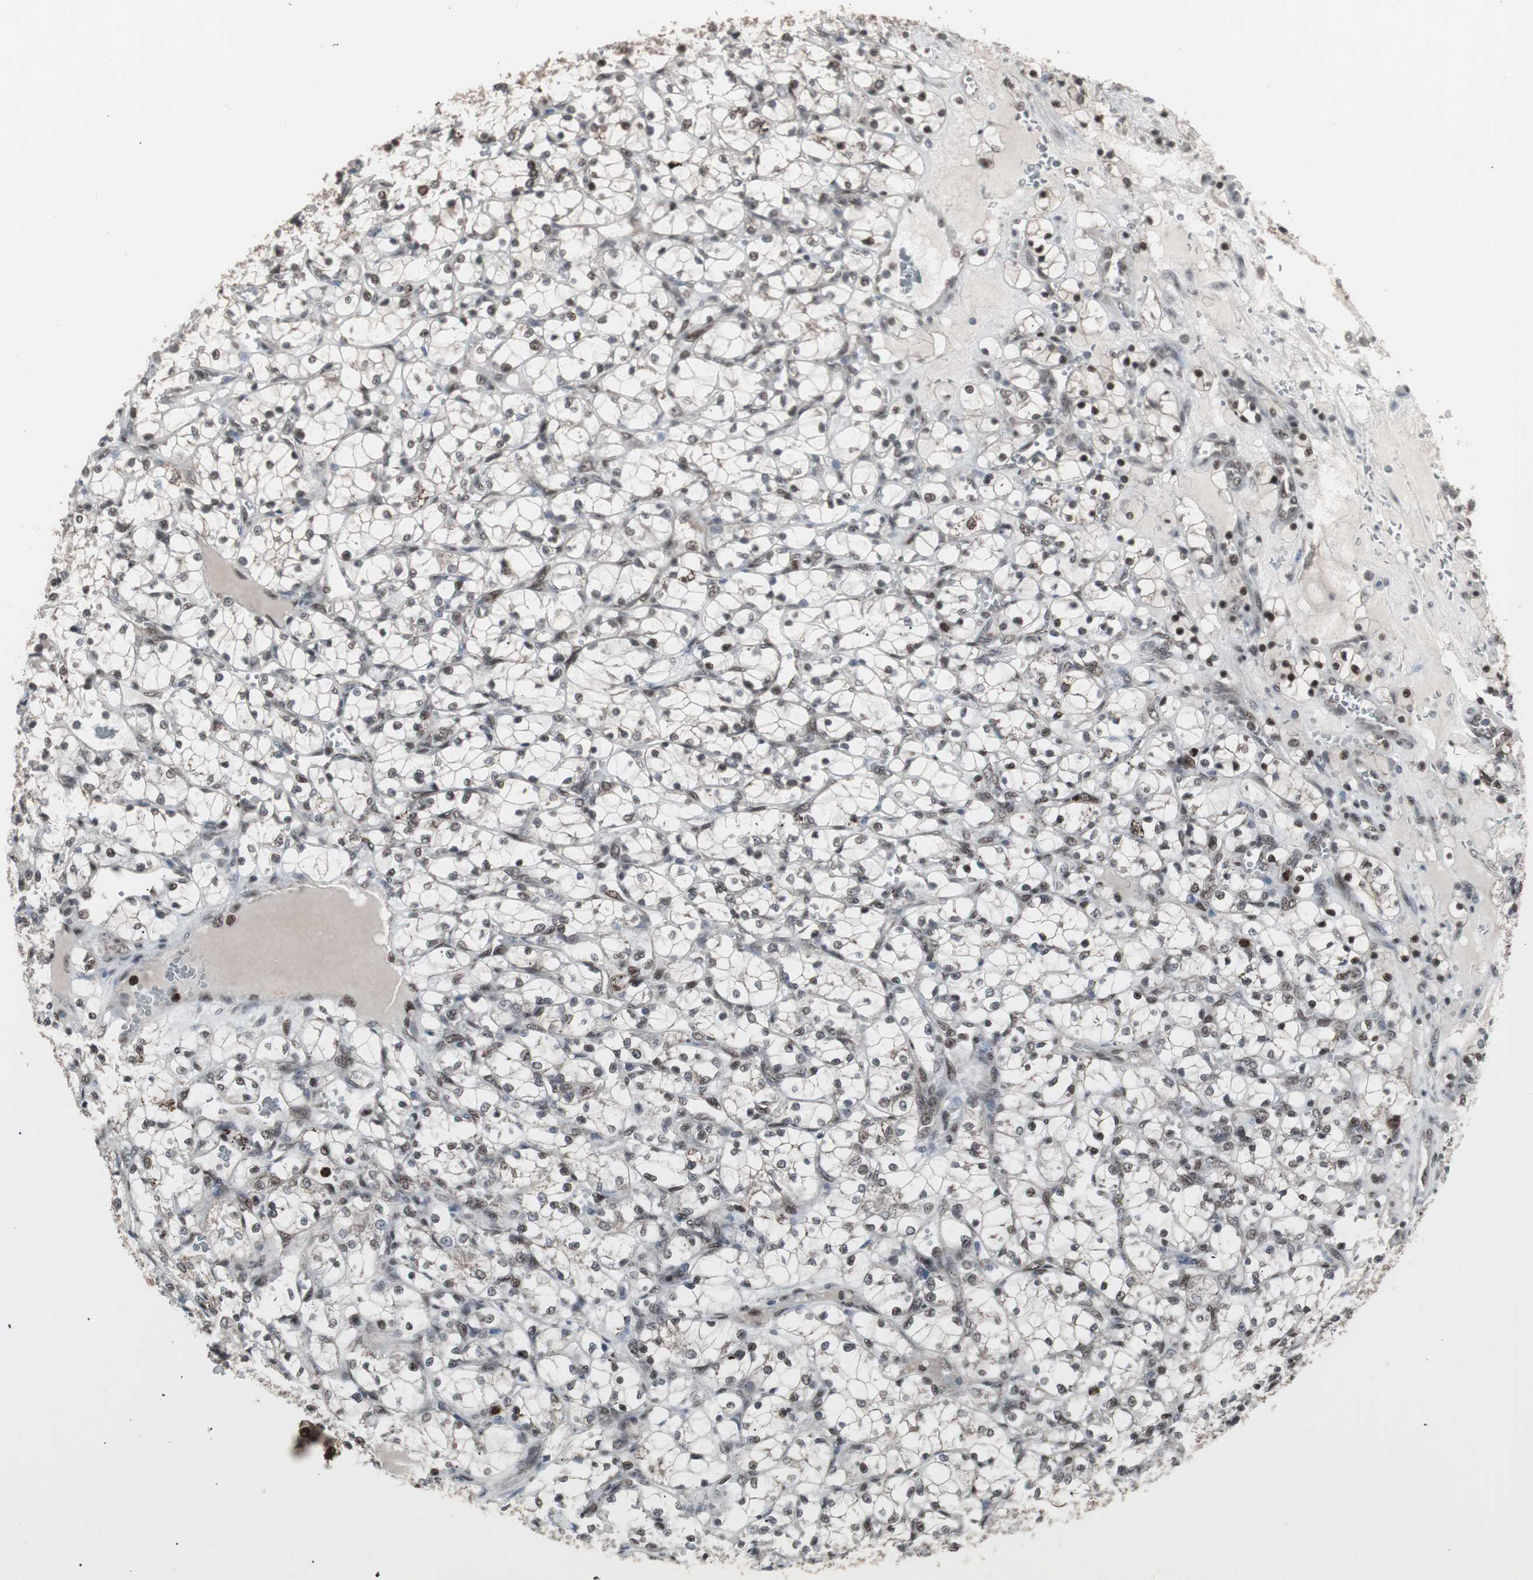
{"staining": {"intensity": "moderate", "quantity": ">75%", "location": "nuclear"}, "tissue": "renal cancer", "cell_type": "Tumor cells", "image_type": "cancer", "snomed": [{"axis": "morphology", "description": "Adenocarcinoma, NOS"}, {"axis": "topography", "description": "Kidney"}], "caption": "Moderate nuclear expression for a protein is appreciated in about >75% of tumor cells of renal cancer using immunohistochemistry.", "gene": "RXRA", "patient": {"sex": "female", "age": 69}}